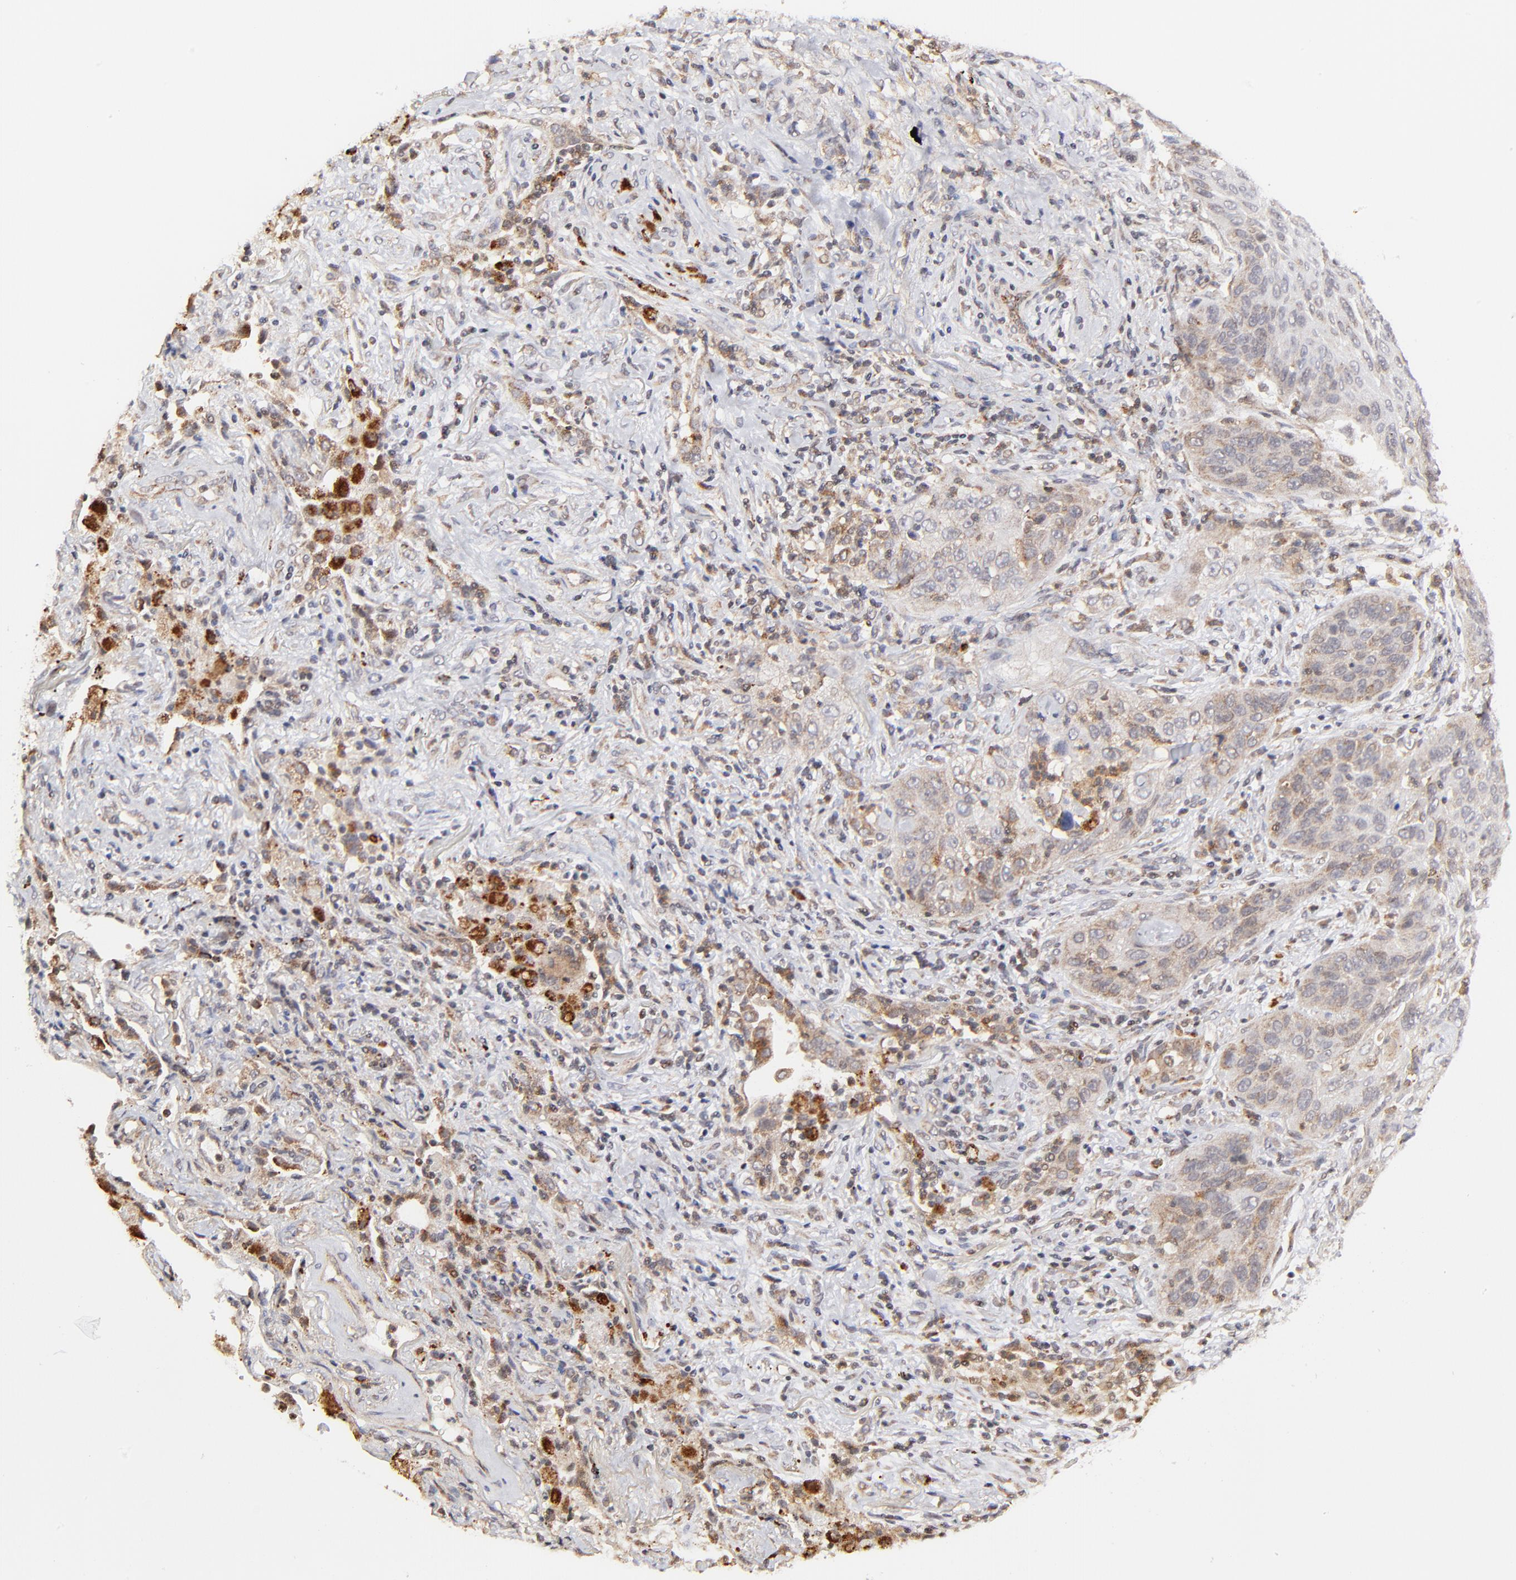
{"staining": {"intensity": "weak", "quantity": "25%-75%", "location": "cytoplasmic/membranous"}, "tissue": "lung cancer", "cell_type": "Tumor cells", "image_type": "cancer", "snomed": [{"axis": "morphology", "description": "Squamous cell carcinoma, NOS"}, {"axis": "topography", "description": "Lung"}], "caption": "The immunohistochemical stain shows weak cytoplasmic/membranous positivity in tumor cells of squamous cell carcinoma (lung) tissue. (DAB (3,3'-diaminobenzidine) IHC with brightfield microscopy, high magnification).", "gene": "MAP2K7", "patient": {"sex": "female", "age": 67}}